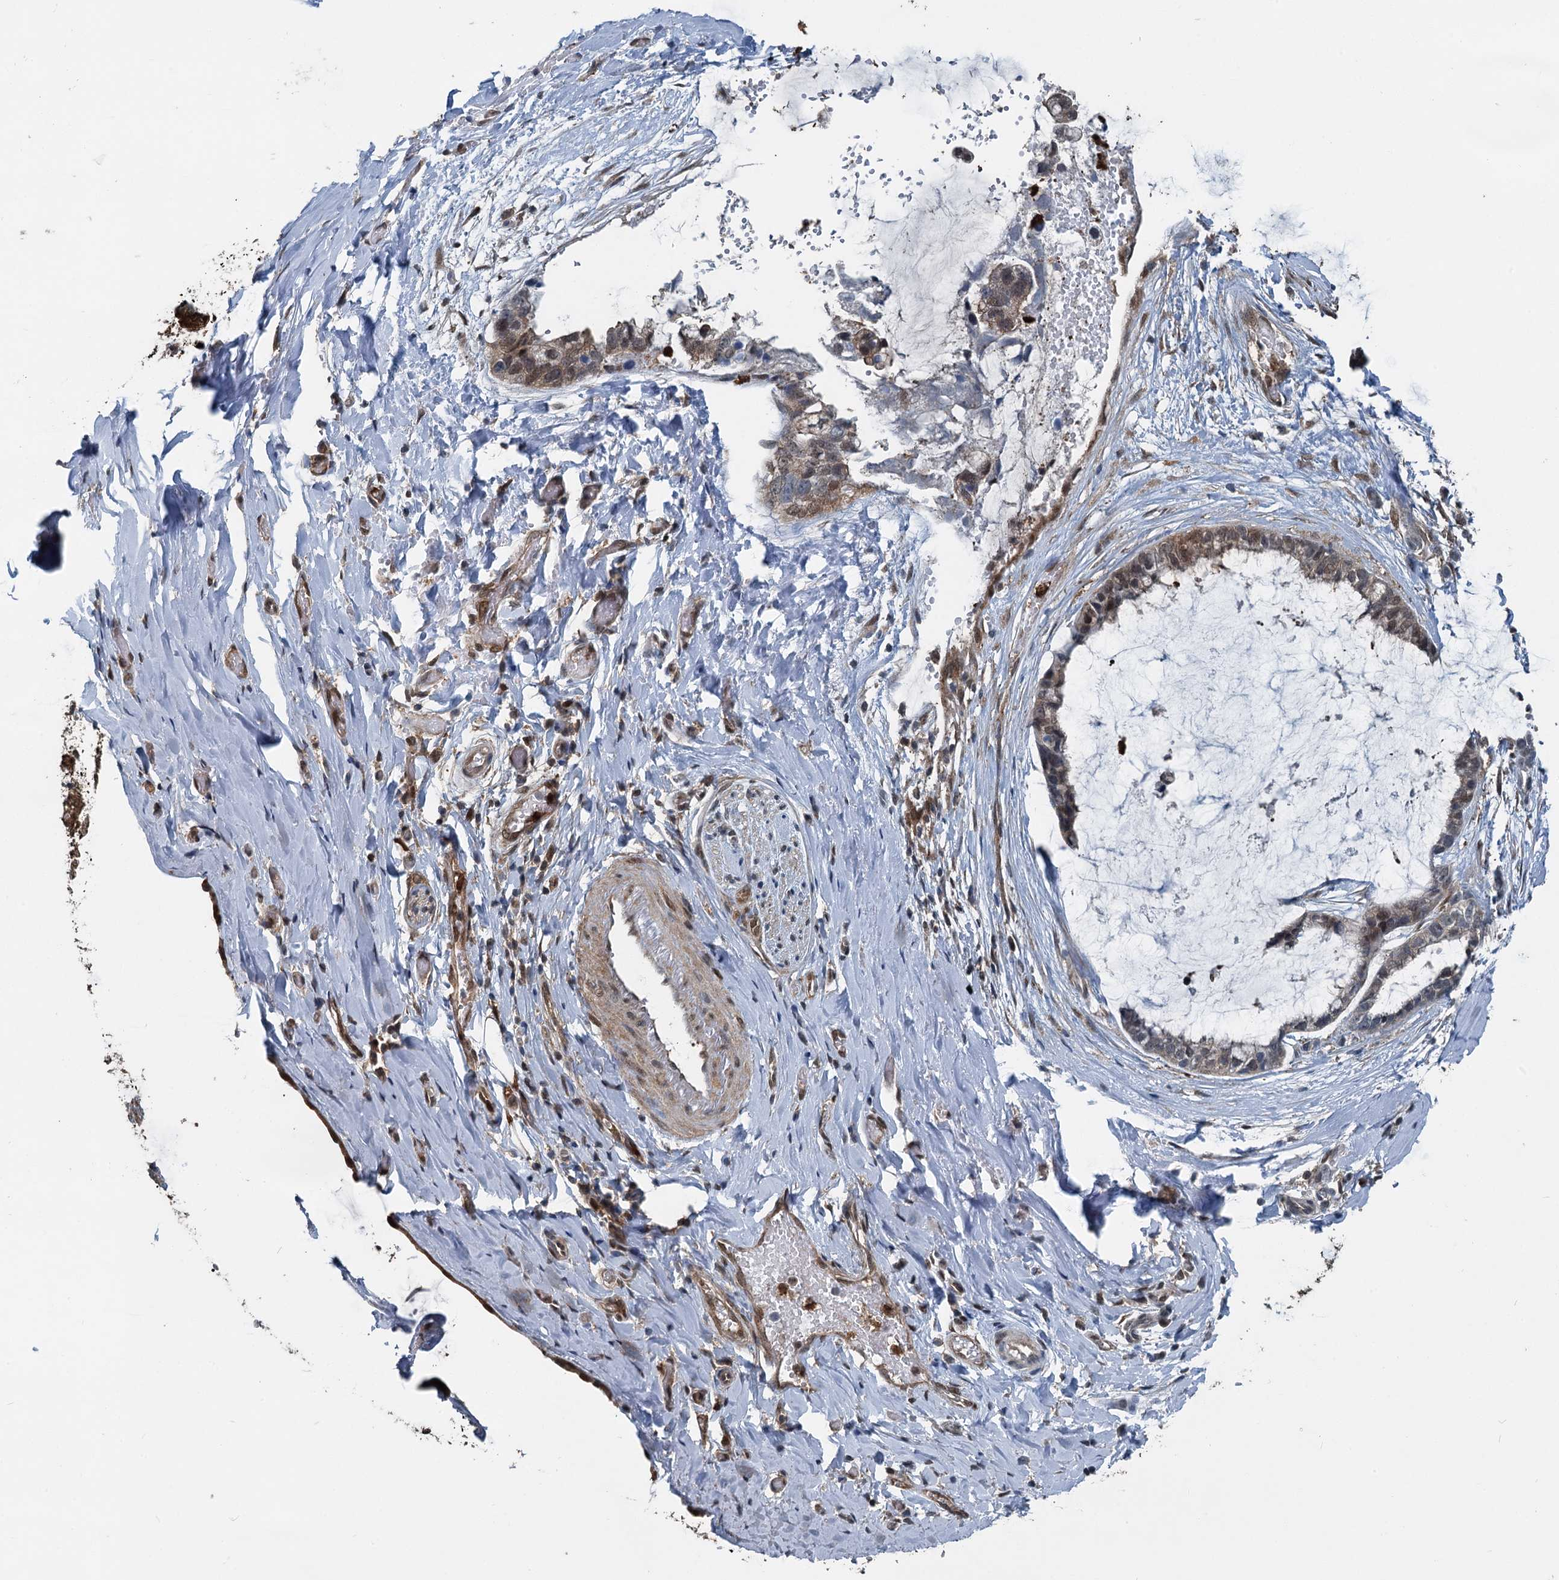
{"staining": {"intensity": "weak", "quantity": "<25%", "location": "cytoplasmic/membranous,nuclear"}, "tissue": "ovarian cancer", "cell_type": "Tumor cells", "image_type": "cancer", "snomed": [{"axis": "morphology", "description": "Cystadenocarcinoma, mucinous, NOS"}, {"axis": "topography", "description": "Ovary"}], "caption": "Immunohistochemical staining of human ovarian mucinous cystadenocarcinoma demonstrates no significant staining in tumor cells.", "gene": "GPI", "patient": {"sex": "female", "age": 39}}